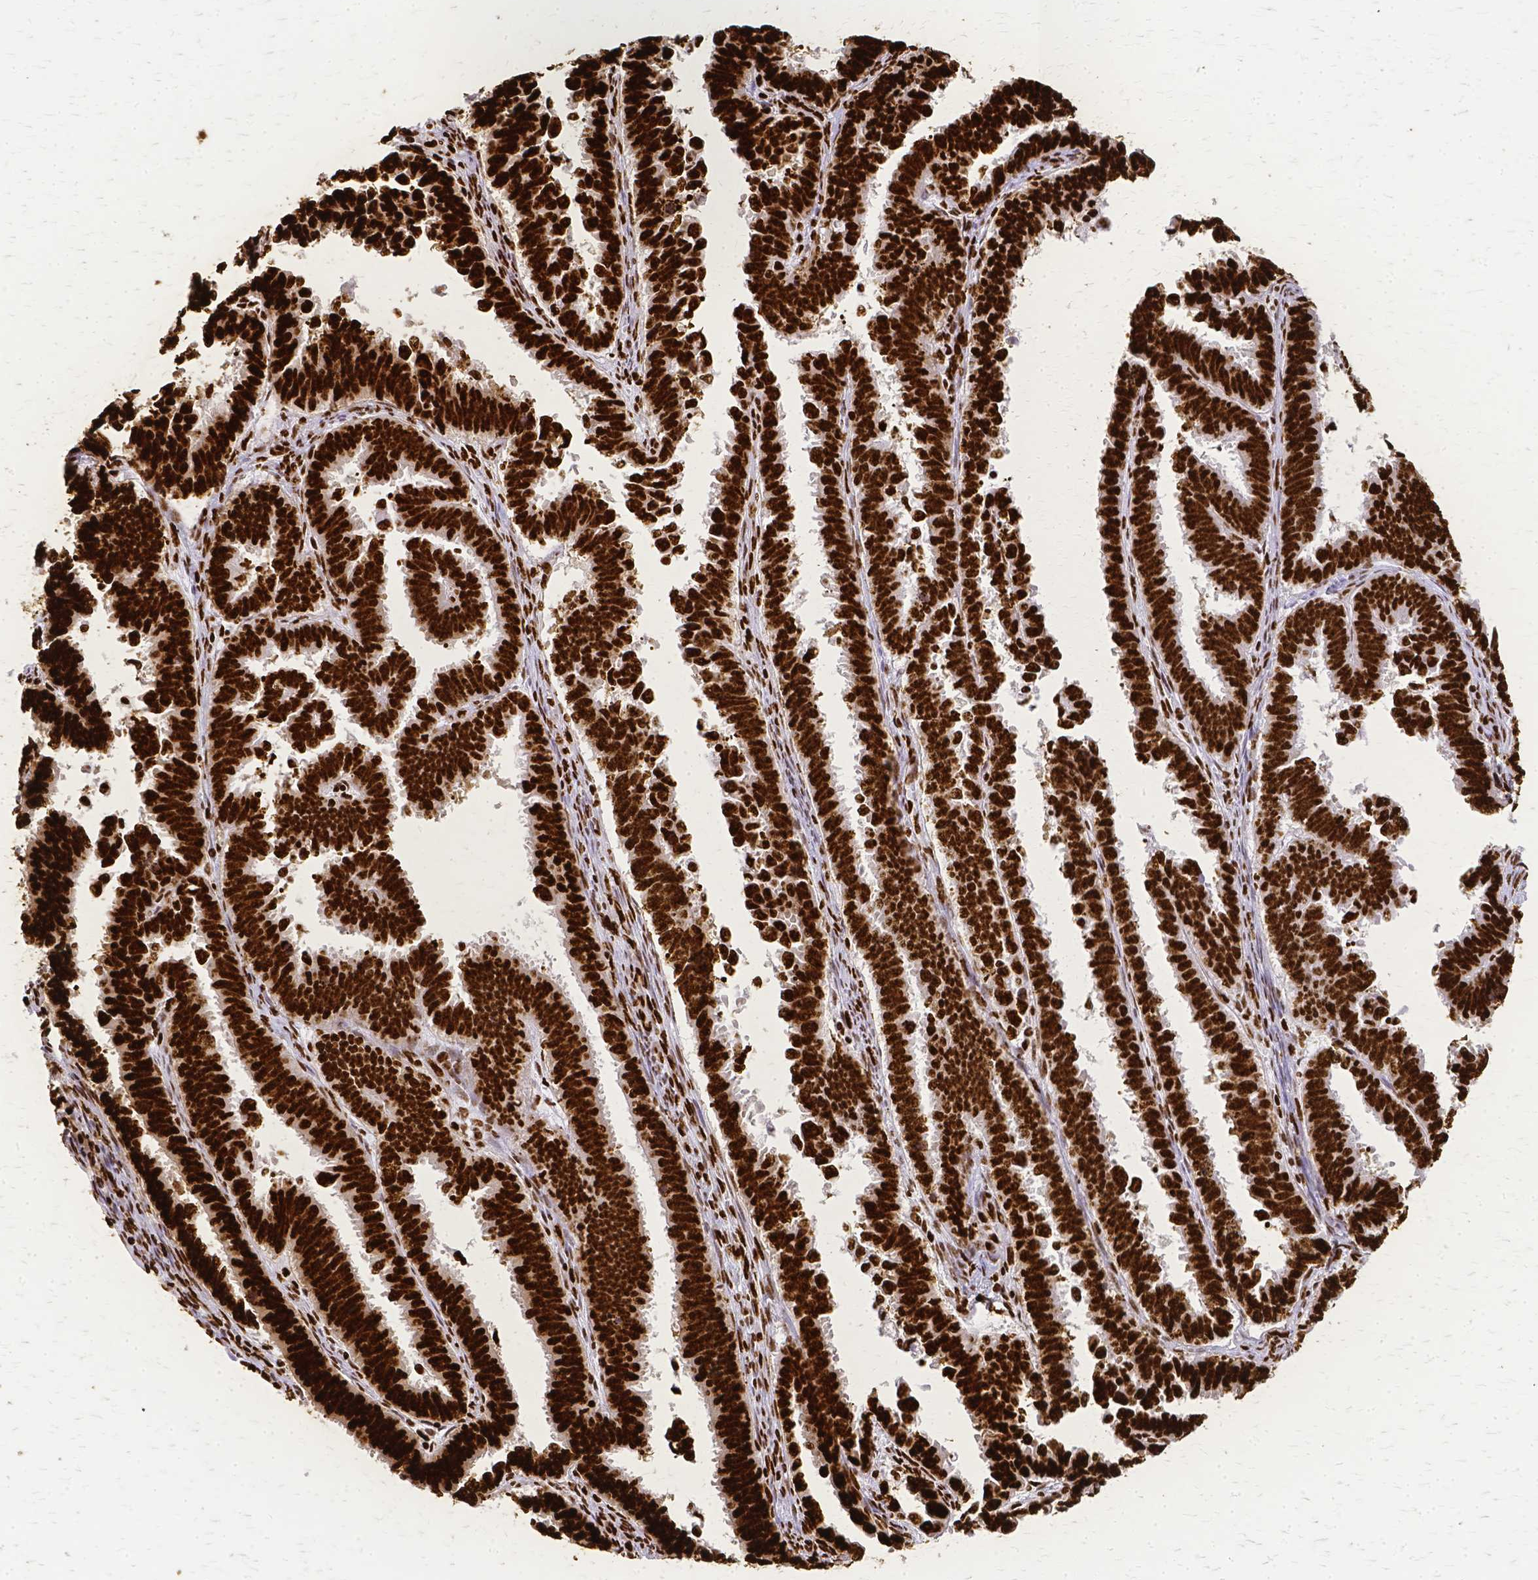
{"staining": {"intensity": "strong", "quantity": ">75%", "location": "nuclear"}, "tissue": "endometrial cancer", "cell_type": "Tumor cells", "image_type": "cancer", "snomed": [{"axis": "morphology", "description": "Adenocarcinoma, NOS"}, {"axis": "topography", "description": "Endometrium"}], "caption": "A brown stain labels strong nuclear positivity of a protein in human endometrial adenocarcinoma tumor cells.", "gene": "SFPQ", "patient": {"sex": "female", "age": 75}}